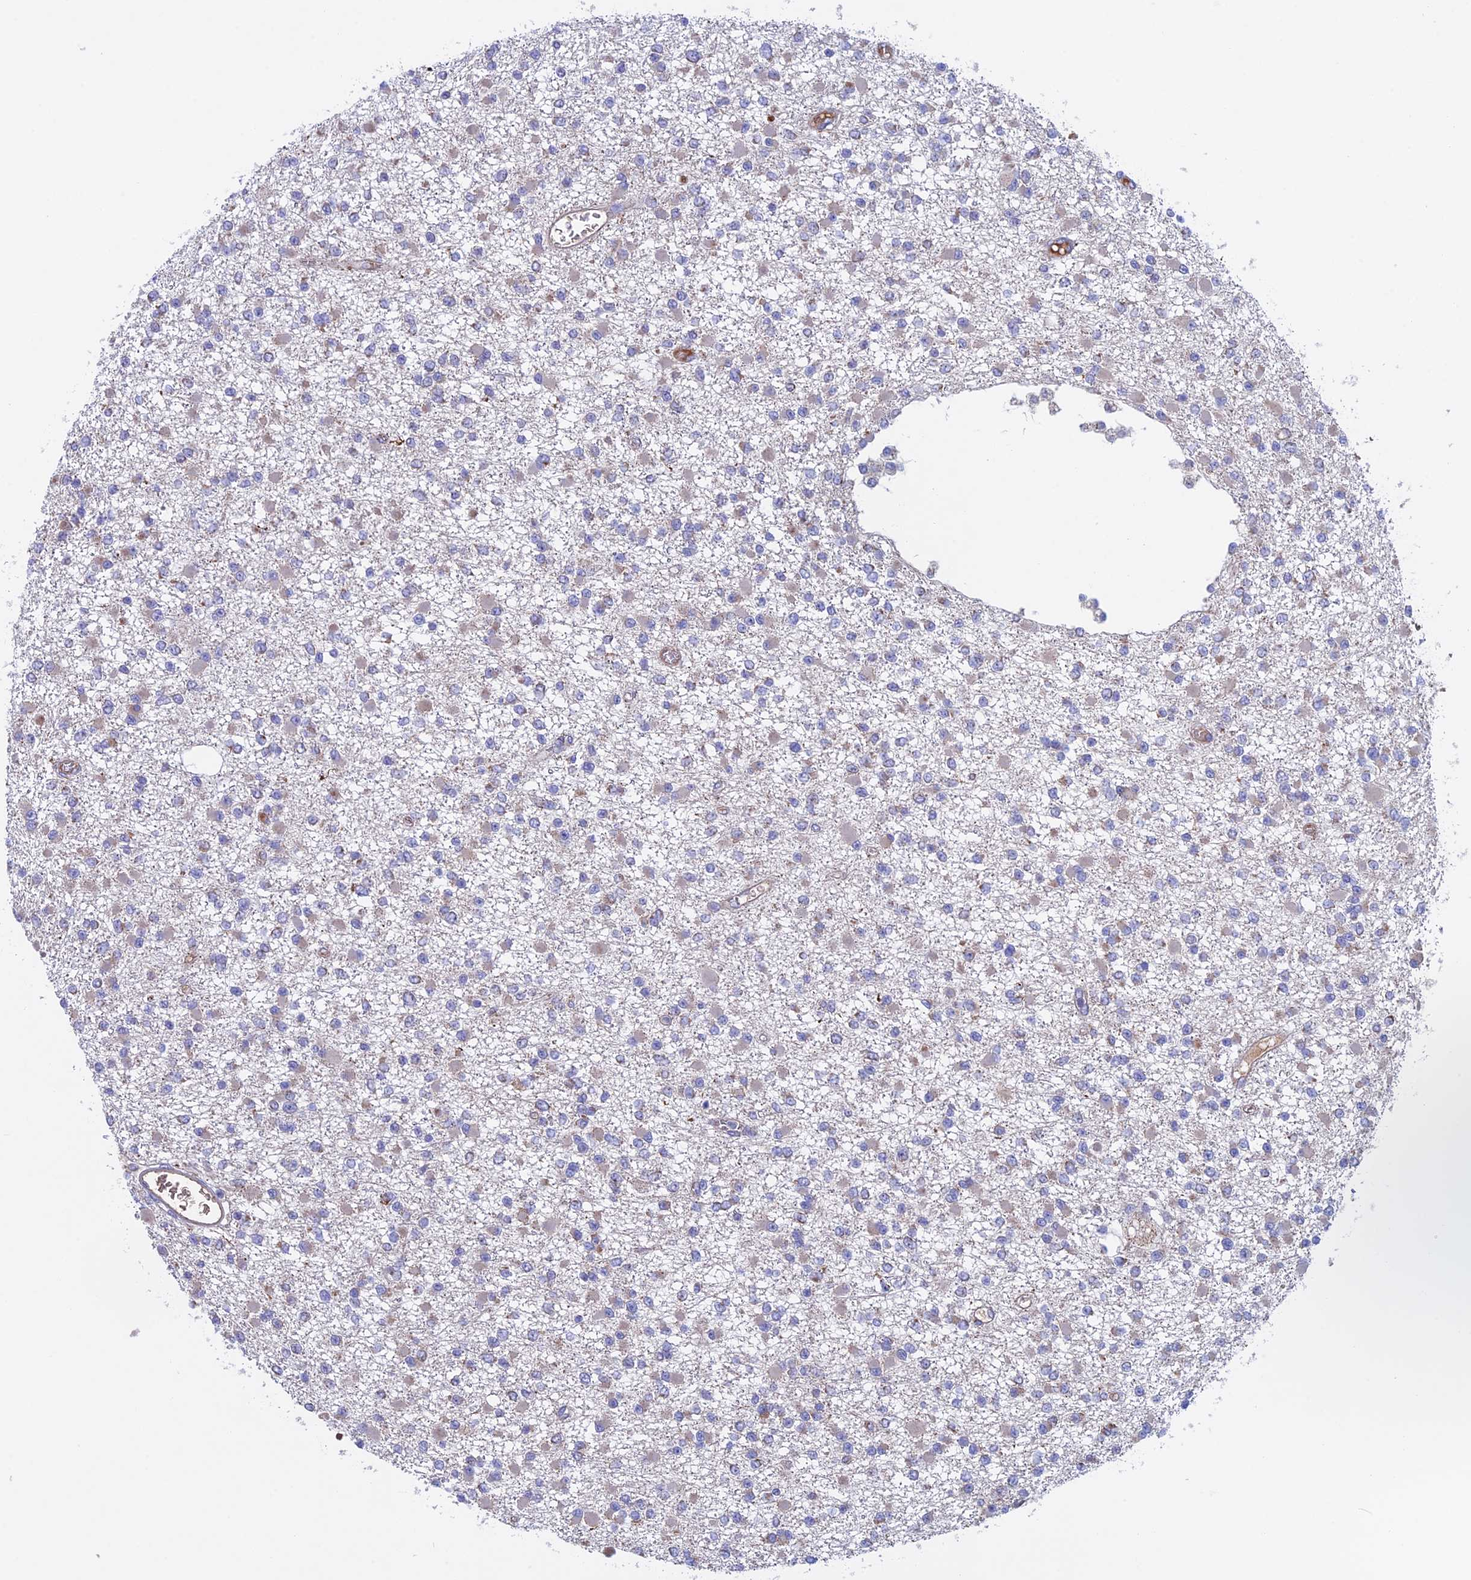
{"staining": {"intensity": "negative", "quantity": "none", "location": "none"}, "tissue": "glioma", "cell_type": "Tumor cells", "image_type": "cancer", "snomed": [{"axis": "morphology", "description": "Glioma, malignant, Low grade"}, {"axis": "topography", "description": "Brain"}], "caption": "Immunohistochemistry photomicrograph of human low-grade glioma (malignant) stained for a protein (brown), which displays no staining in tumor cells. (DAB immunohistochemistry (IHC) visualized using brightfield microscopy, high magnification).", "gene": "SLC15A5", "patient": {"sex": "female", "age": 22}}